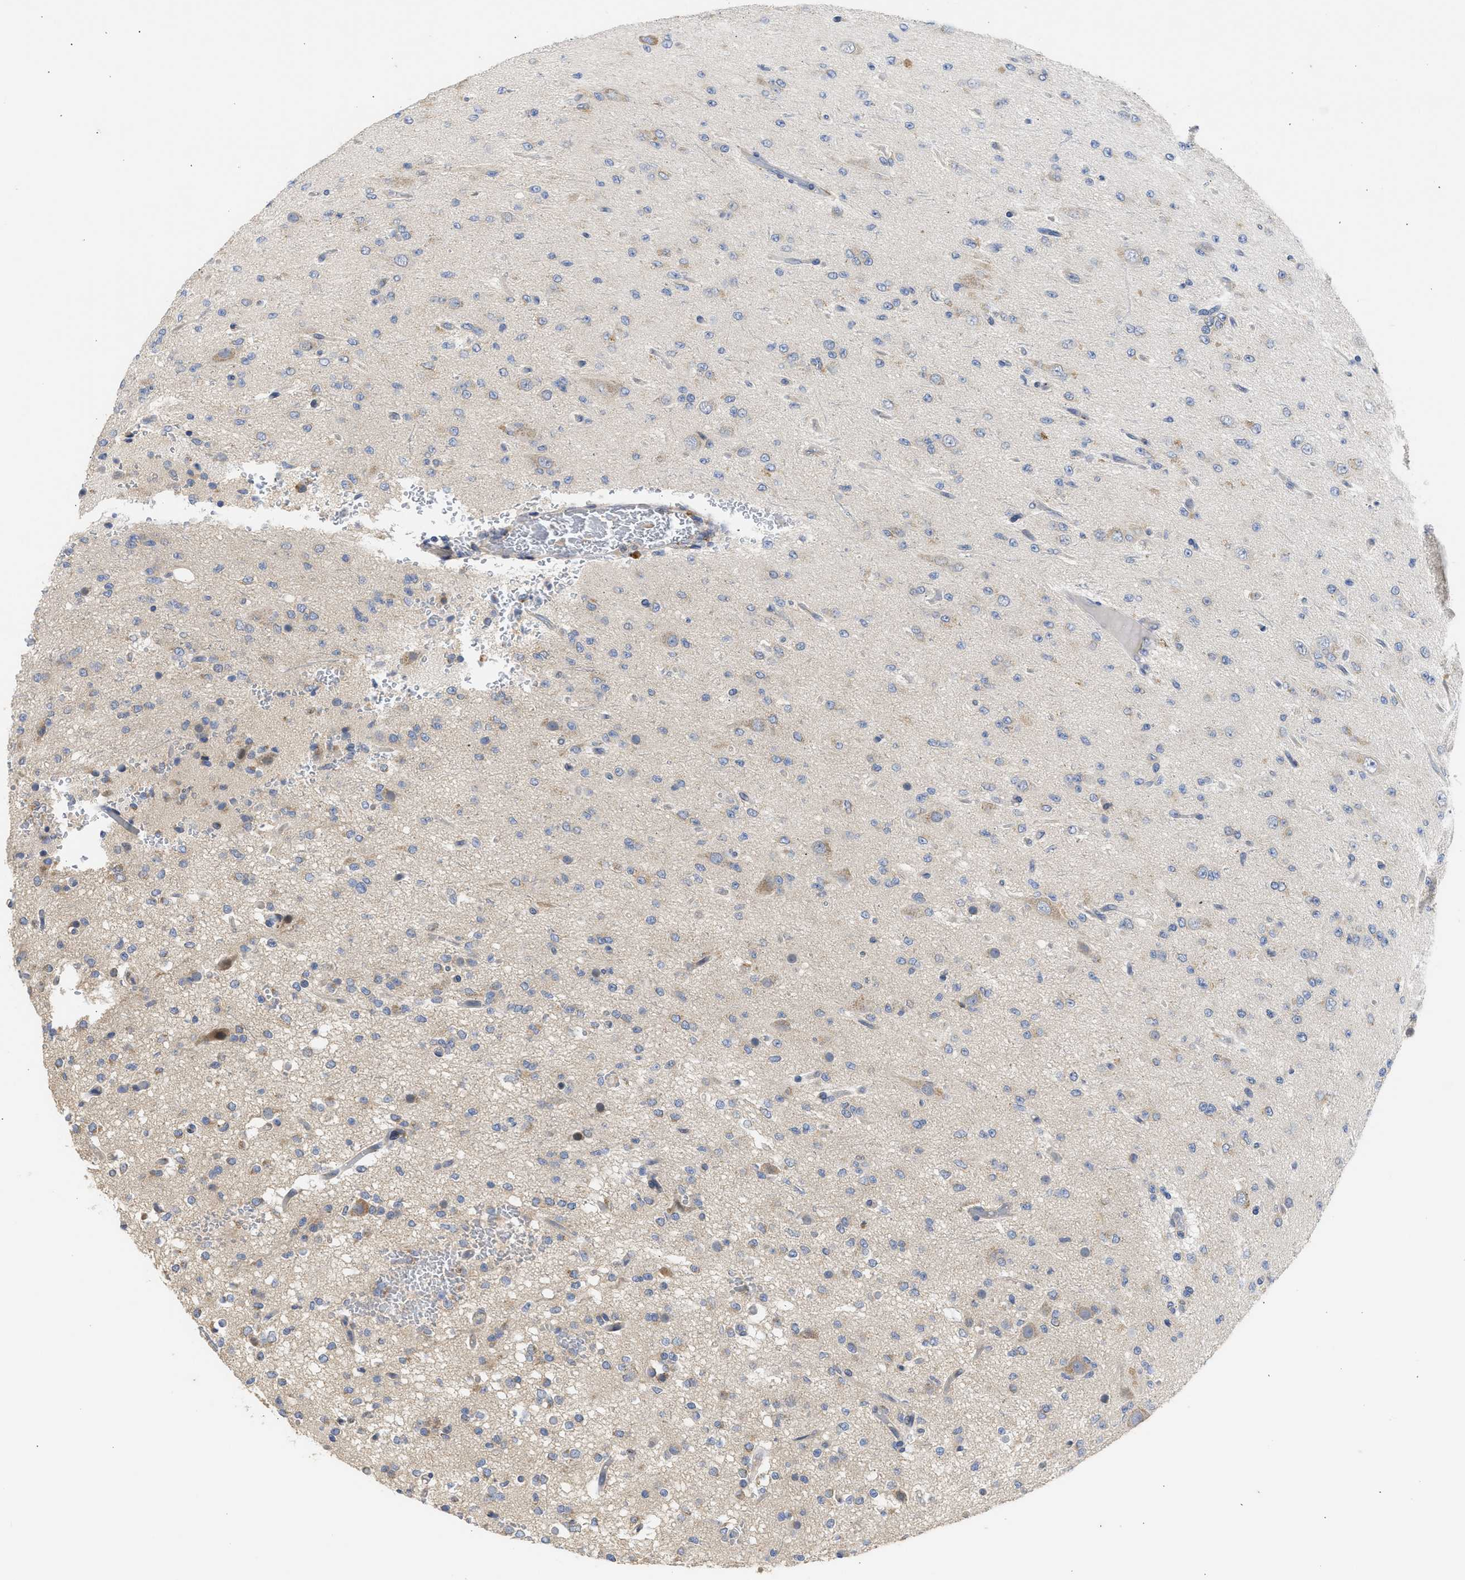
{"staining": {"intensity": "weak", "quantity": "<25%", "location": "cytoplasmic/membranous"}, "tissue": "glioma", "cell_type": "Tumor cells", "image_type": "cancer", "snomed": [{"axis": "morphology", "description": "Glioma, malignant, Low grade"}, {"axis": "topography", "description": "Brain"}], "caption": "Tumor cells show no significant expression in glioma. (Immunohistochemistry (ihc), brightfield microscopy, high magnification).", "gene": "TMED1", "patient": {"sex": "male", "age": 38}}